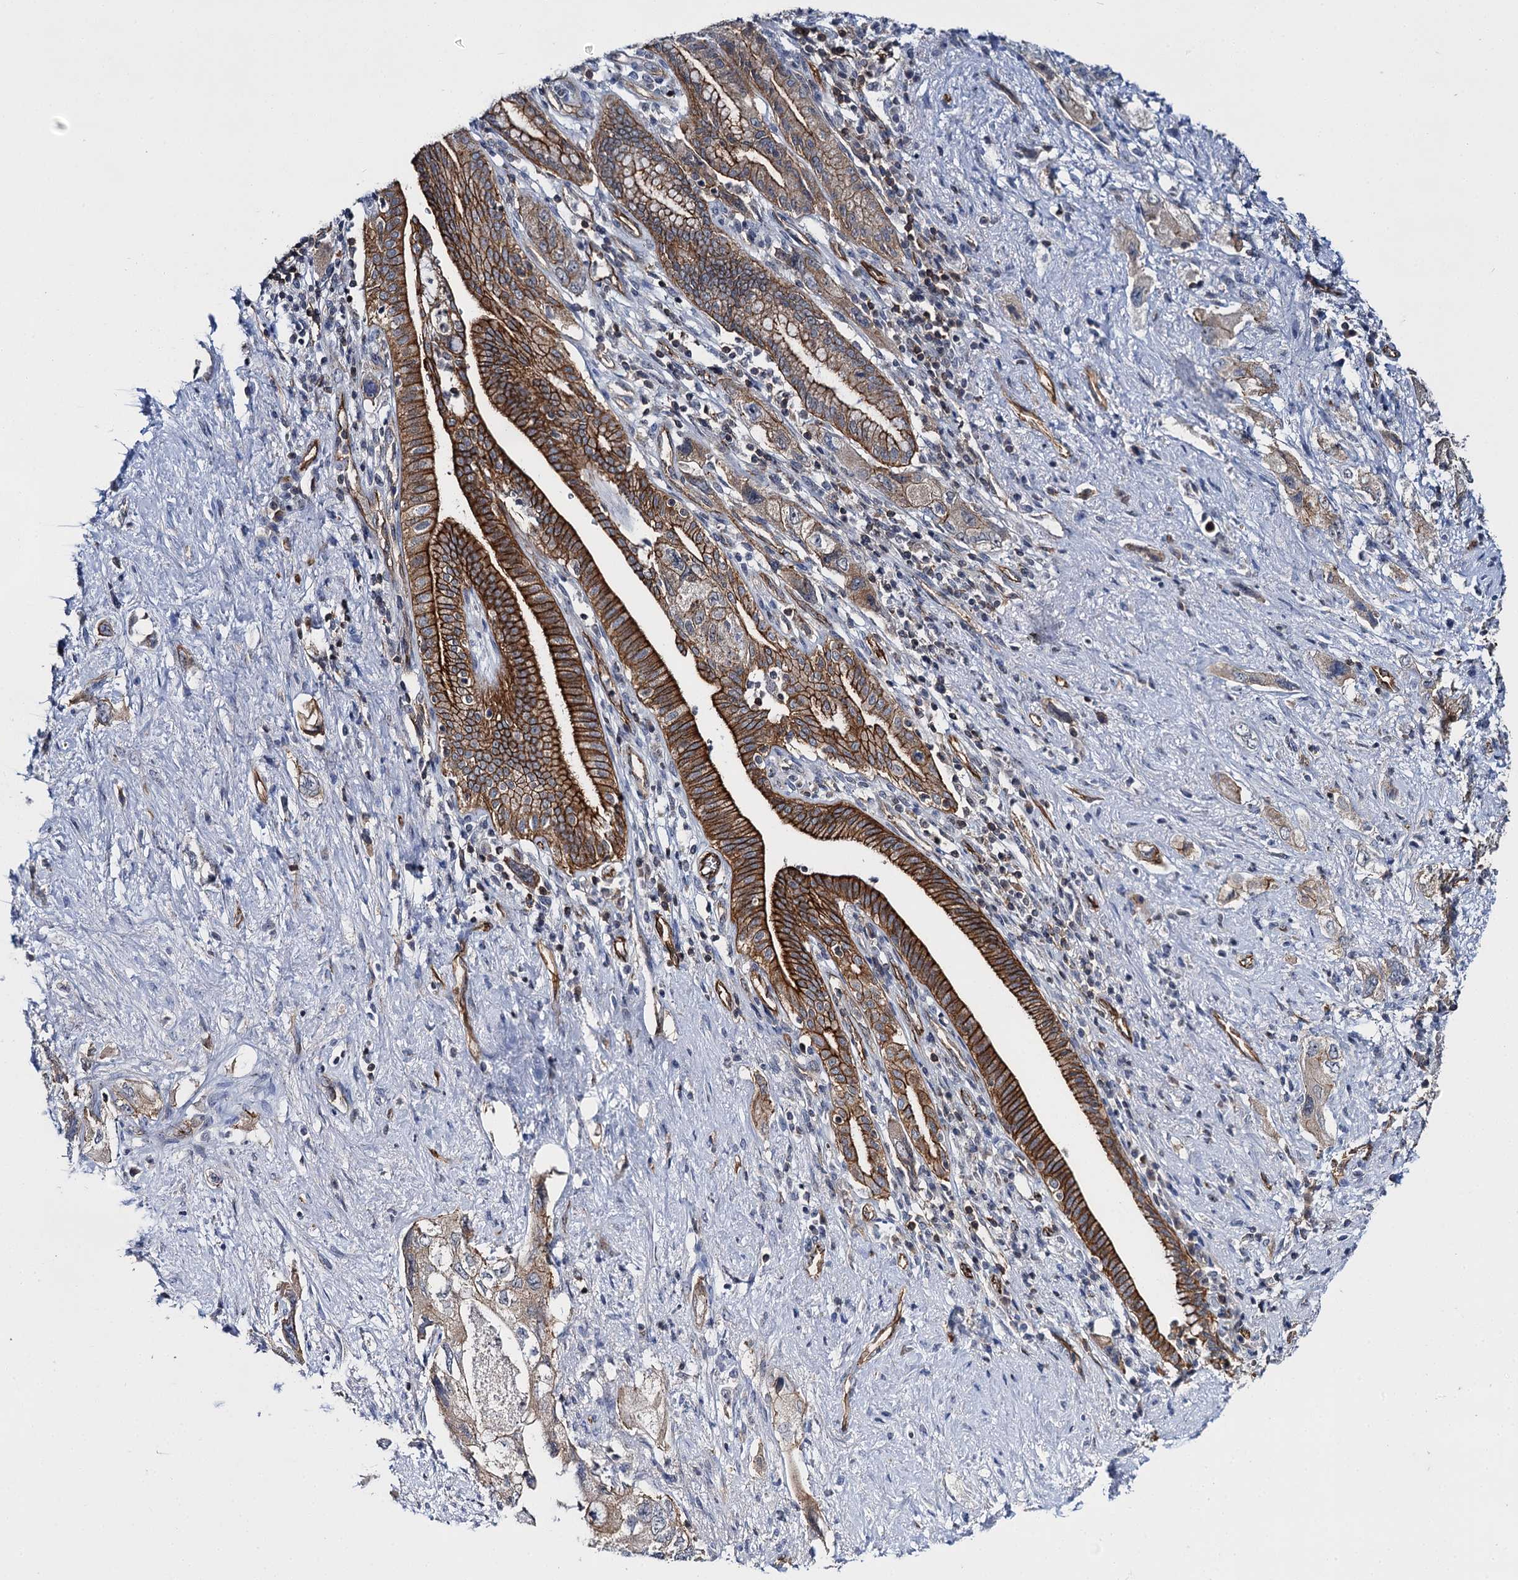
{"staining": {"intensity": "strong", "quantity": ">75%", "location": "cytoplasmic/membranous"}, "tissue": "pancreatic cancer", "cell_type": "Tumor cells", "image_type": "cancer", "snomed": [{"axis": "morphology", "description": "Adenocarcinoma, NOS"}, {"axis": "topography", "description": "Pancreas"}], "caption": "This photomicrograph reveals adenocarcinoma (pancreatic) stained with immunohistochemistry to label a protein in brown. The cytoplasmic/membranous of tumor cells show strong positivity for the protein. Nuclei are counter-stained blue.", "gene": "ABLIM1", "patient": {"sex": "female", "age": 73}}